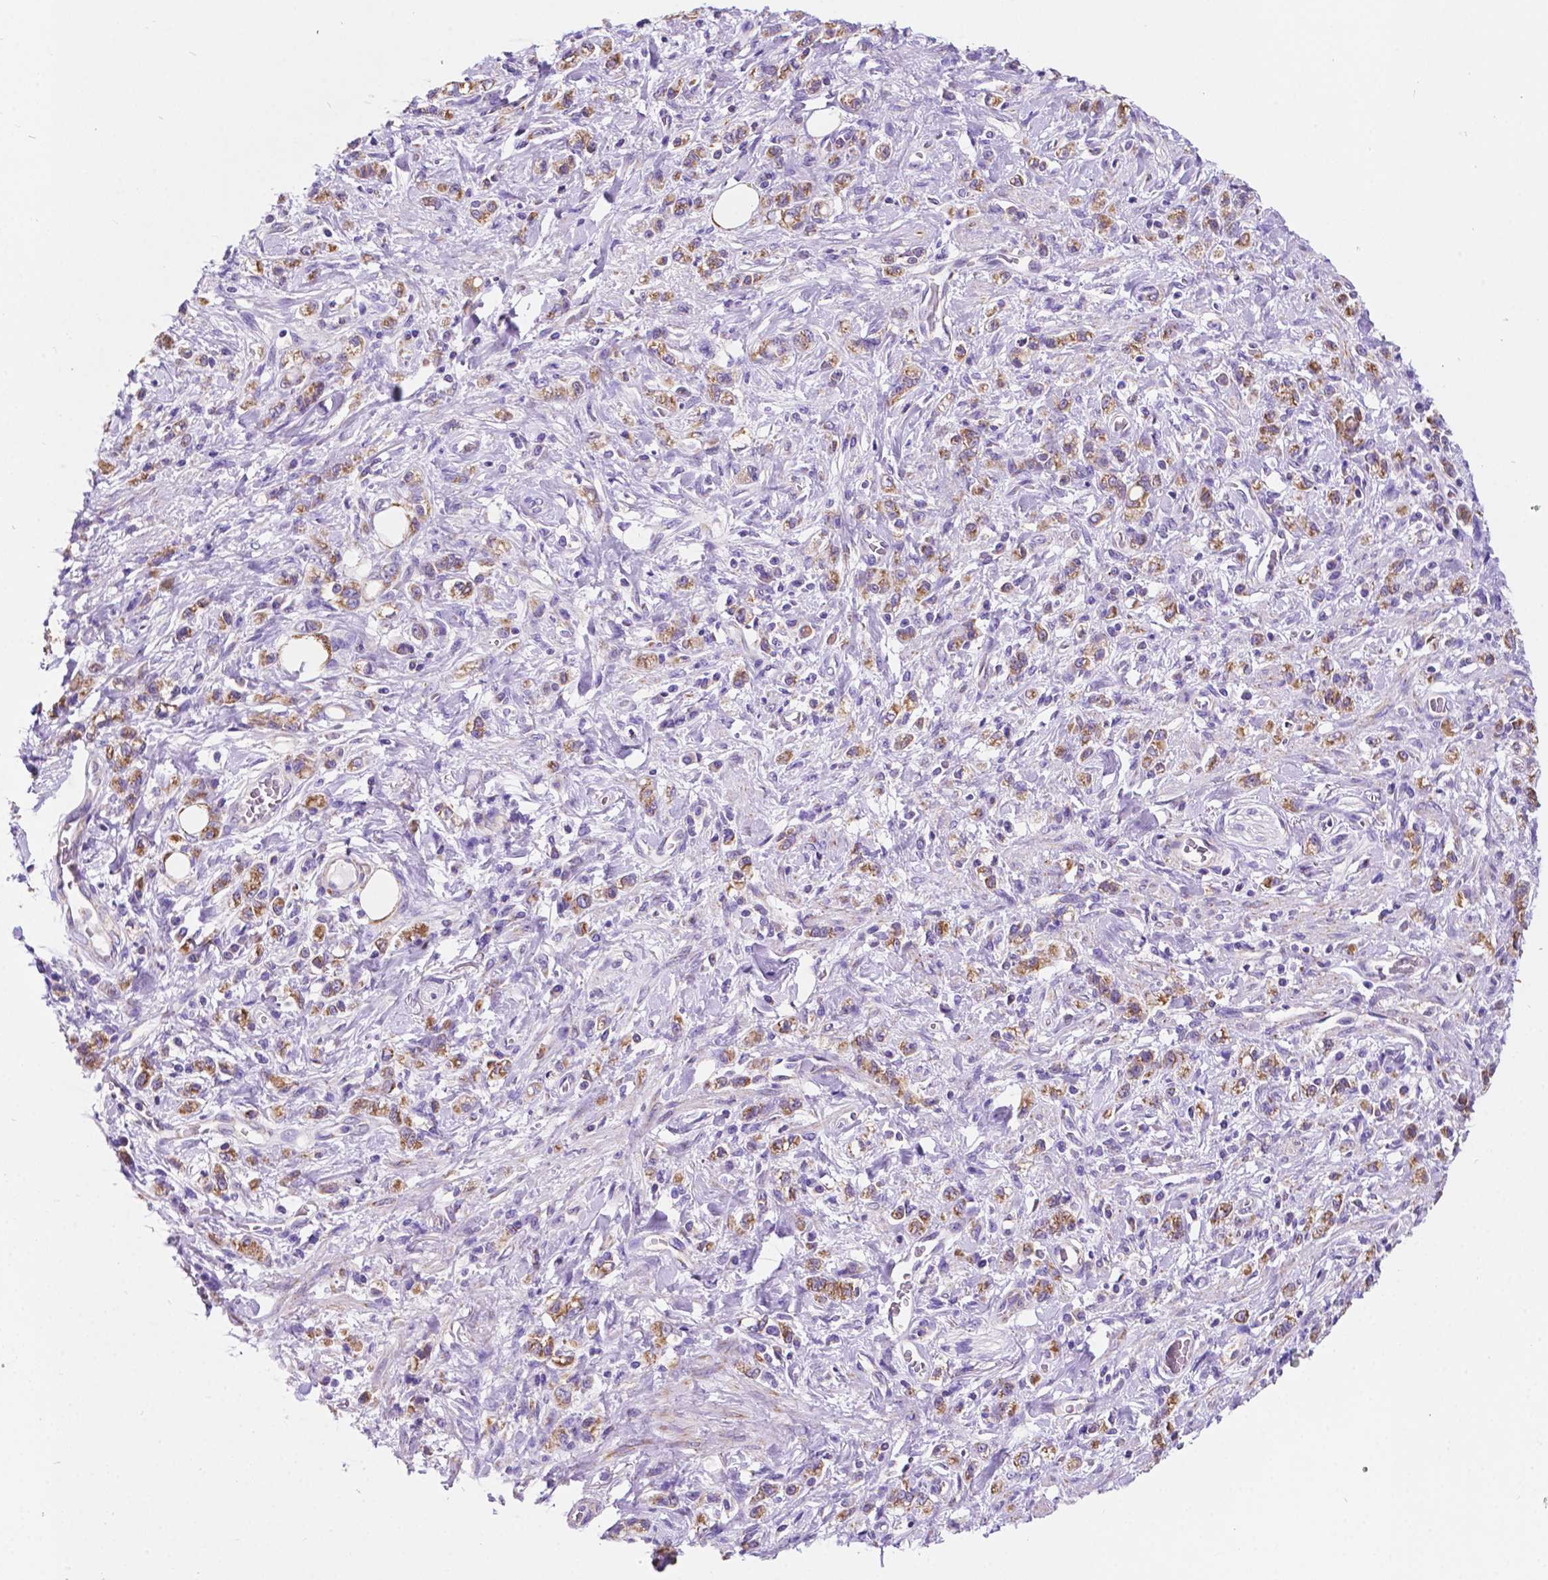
{"staining": {"intensity": "moderate", "quantity": "25%-75%", "location": "cytoplasmic/membranous"}, "tissue": "stomach cancer", "cell_type": "Tumor cells", "image_type": "cancer", "snomed": [{"axis": "morphology", "description": "Adenocarcinoma, NOS"}, {"axis": "topography", "description": "Stomach"}], "caption": "About 25%-75% of tumor cells in human stomach cancer demonstrate moderate cytoplasmic/membranous protein expression as visualized by brown immunohistochemical staining.", "gene": "TRPV5", "patient": {"sex": "male", "age": 77}}